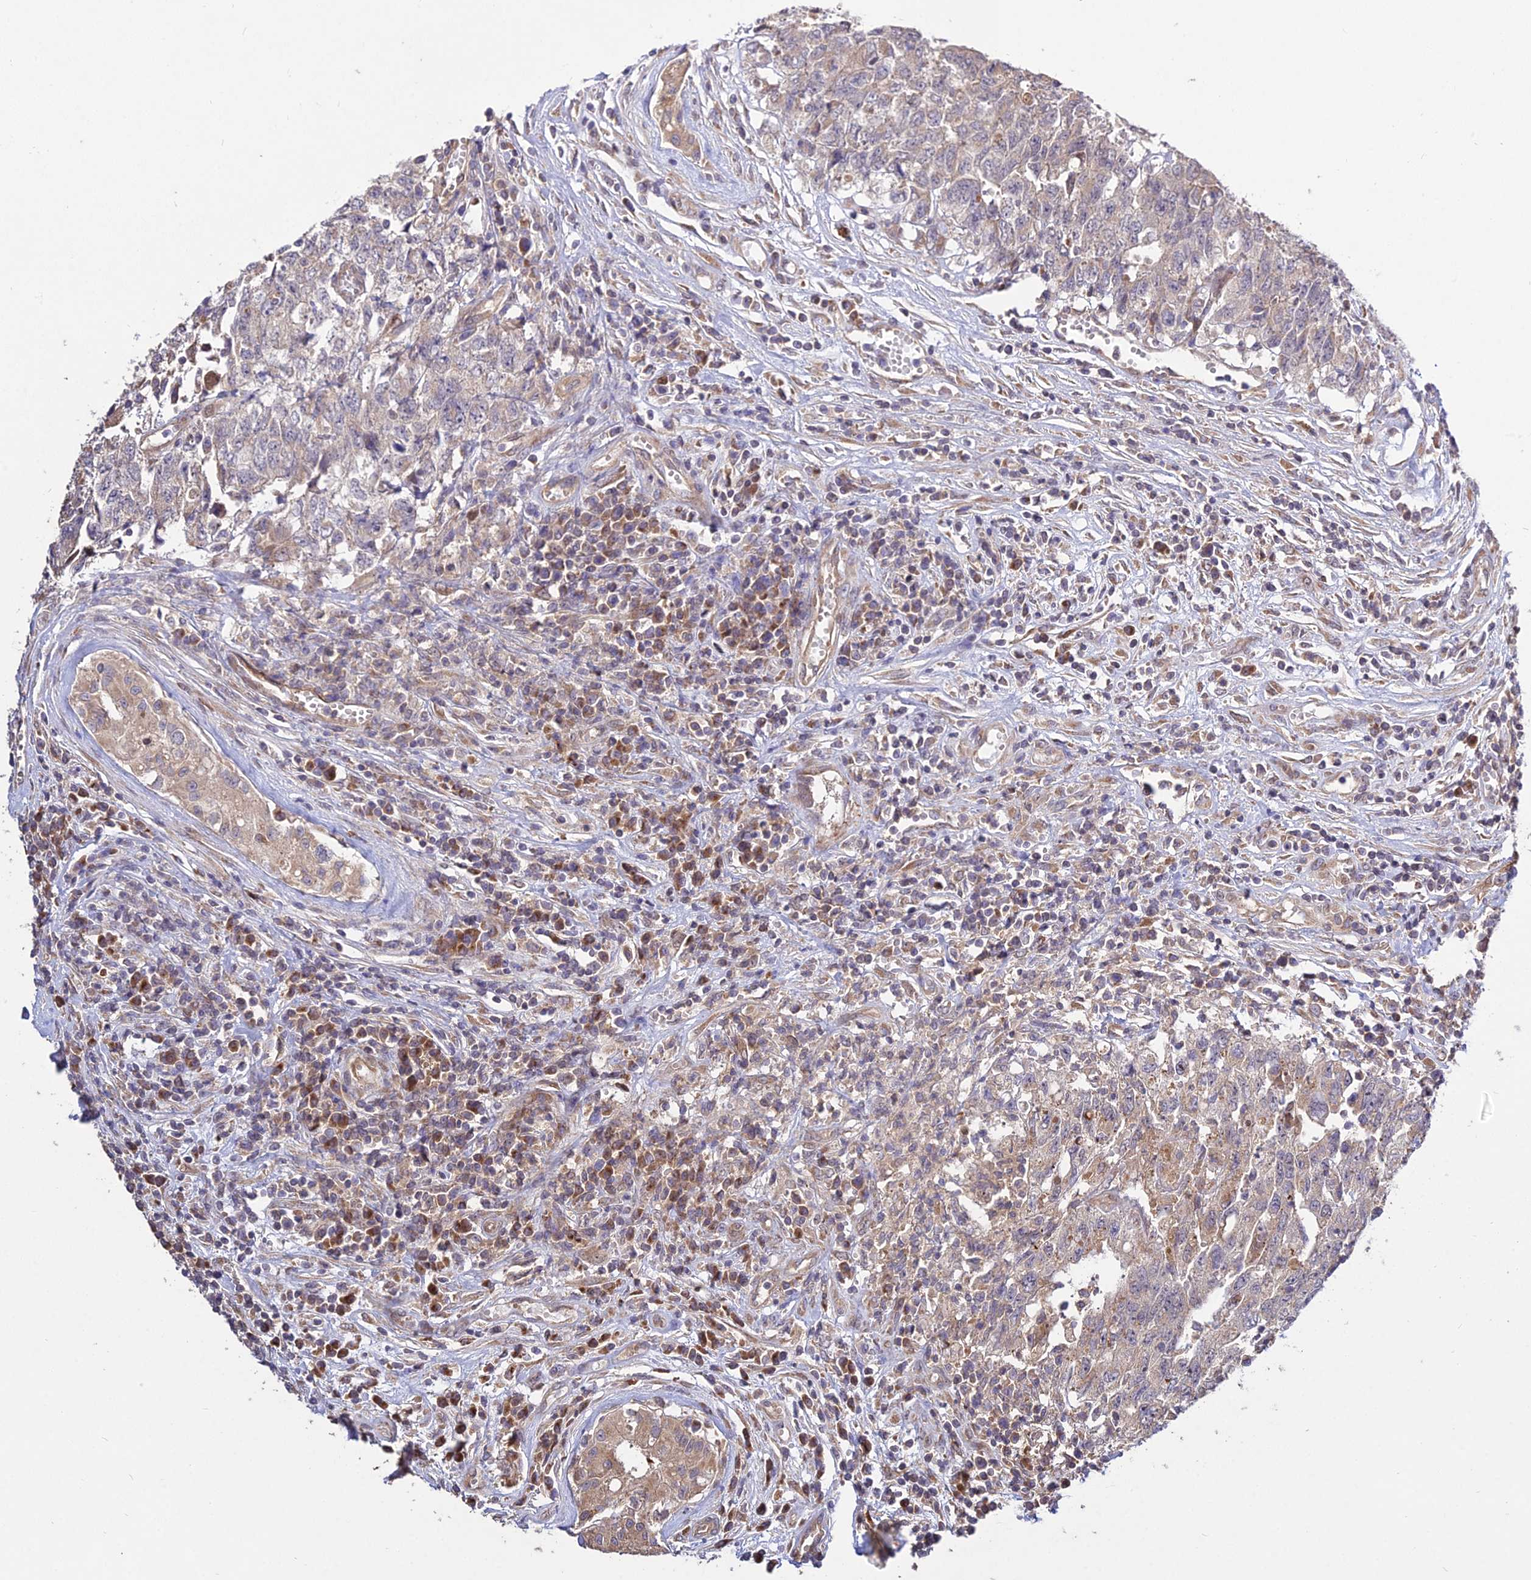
{"staining": {"intensity": "weak", "quantity": "<25%", "location": "cytoplasmic/membranous"}, "tissue": "testis cancer", "cell_type": "Tumor cells", "image_type": "cancer", "snomed": [{"axis": "morphology", "description": "Carcinoma, Embryonal, NOS"}, {"axis": "topography", "description": "Testis"}], "caption": "Immunohistochemical staining of human testis cancer reveals no significant positivity in tumor cells. Nuclei are stained in blue.", "gene": "GRTP1", "patient": {"sex": "male", "age": 34}}